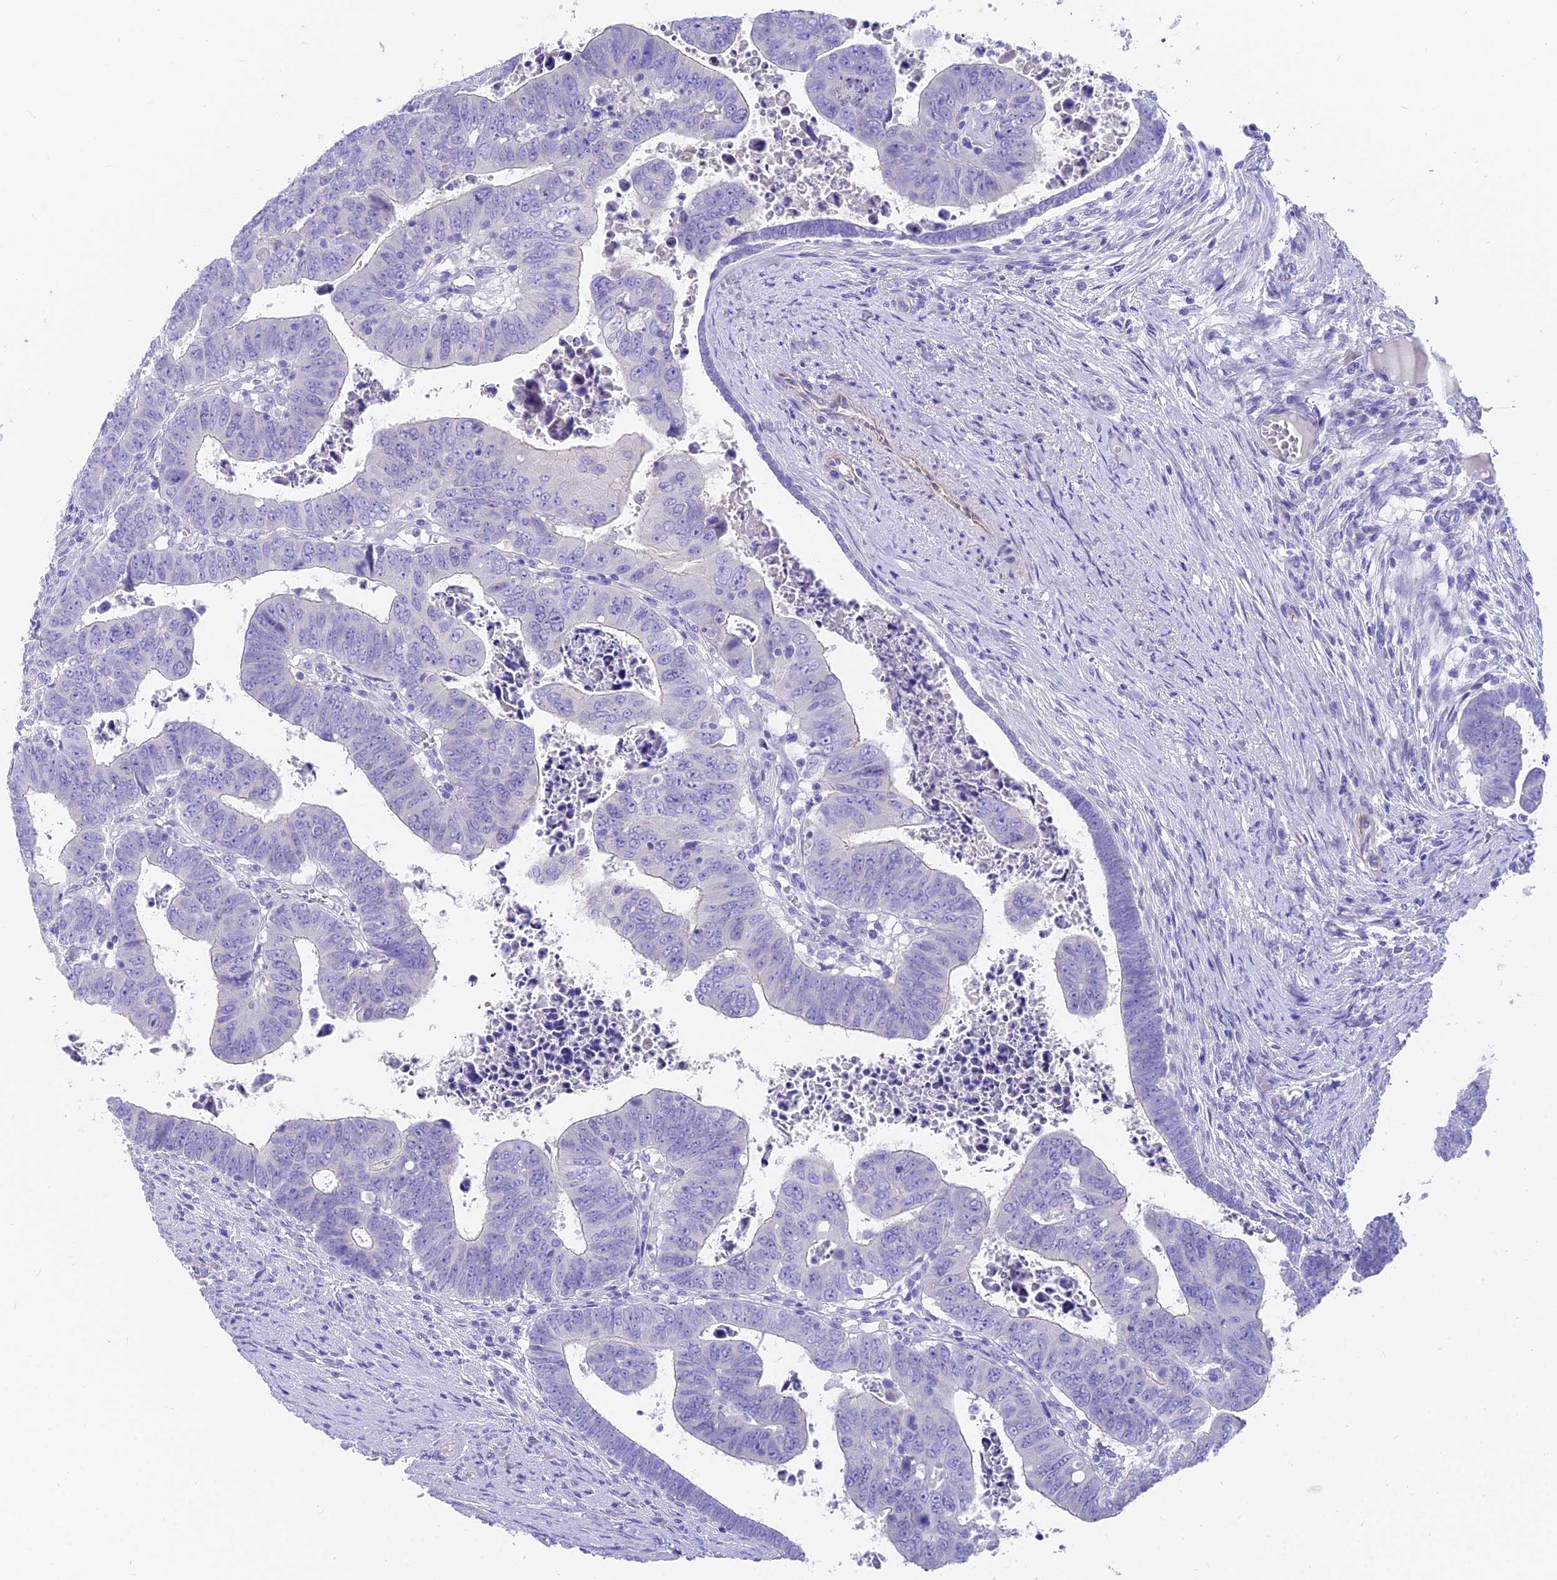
{"staining": {"intensity": "negative", "quantity": "none", "location": "none"}, "tissue": "colorectal cancer", "cell_type": "Tumor cells", "image_type": "cancer", "snomed": [{"axis": "morphology", "description": "Normal tissue, NOS"}, {"axis": "morphology", "description": "Adenocarcinoma, NOS"}, {"axis": "topography", "description": "Rectum"}], "caption": "Immunohistochemical staining of human colorectal cancer (adenocarcinoma) reveals no significant staining in tumor cells.", "gene": "FAM168B", "patient": {"sex": "female", "age": 65}}